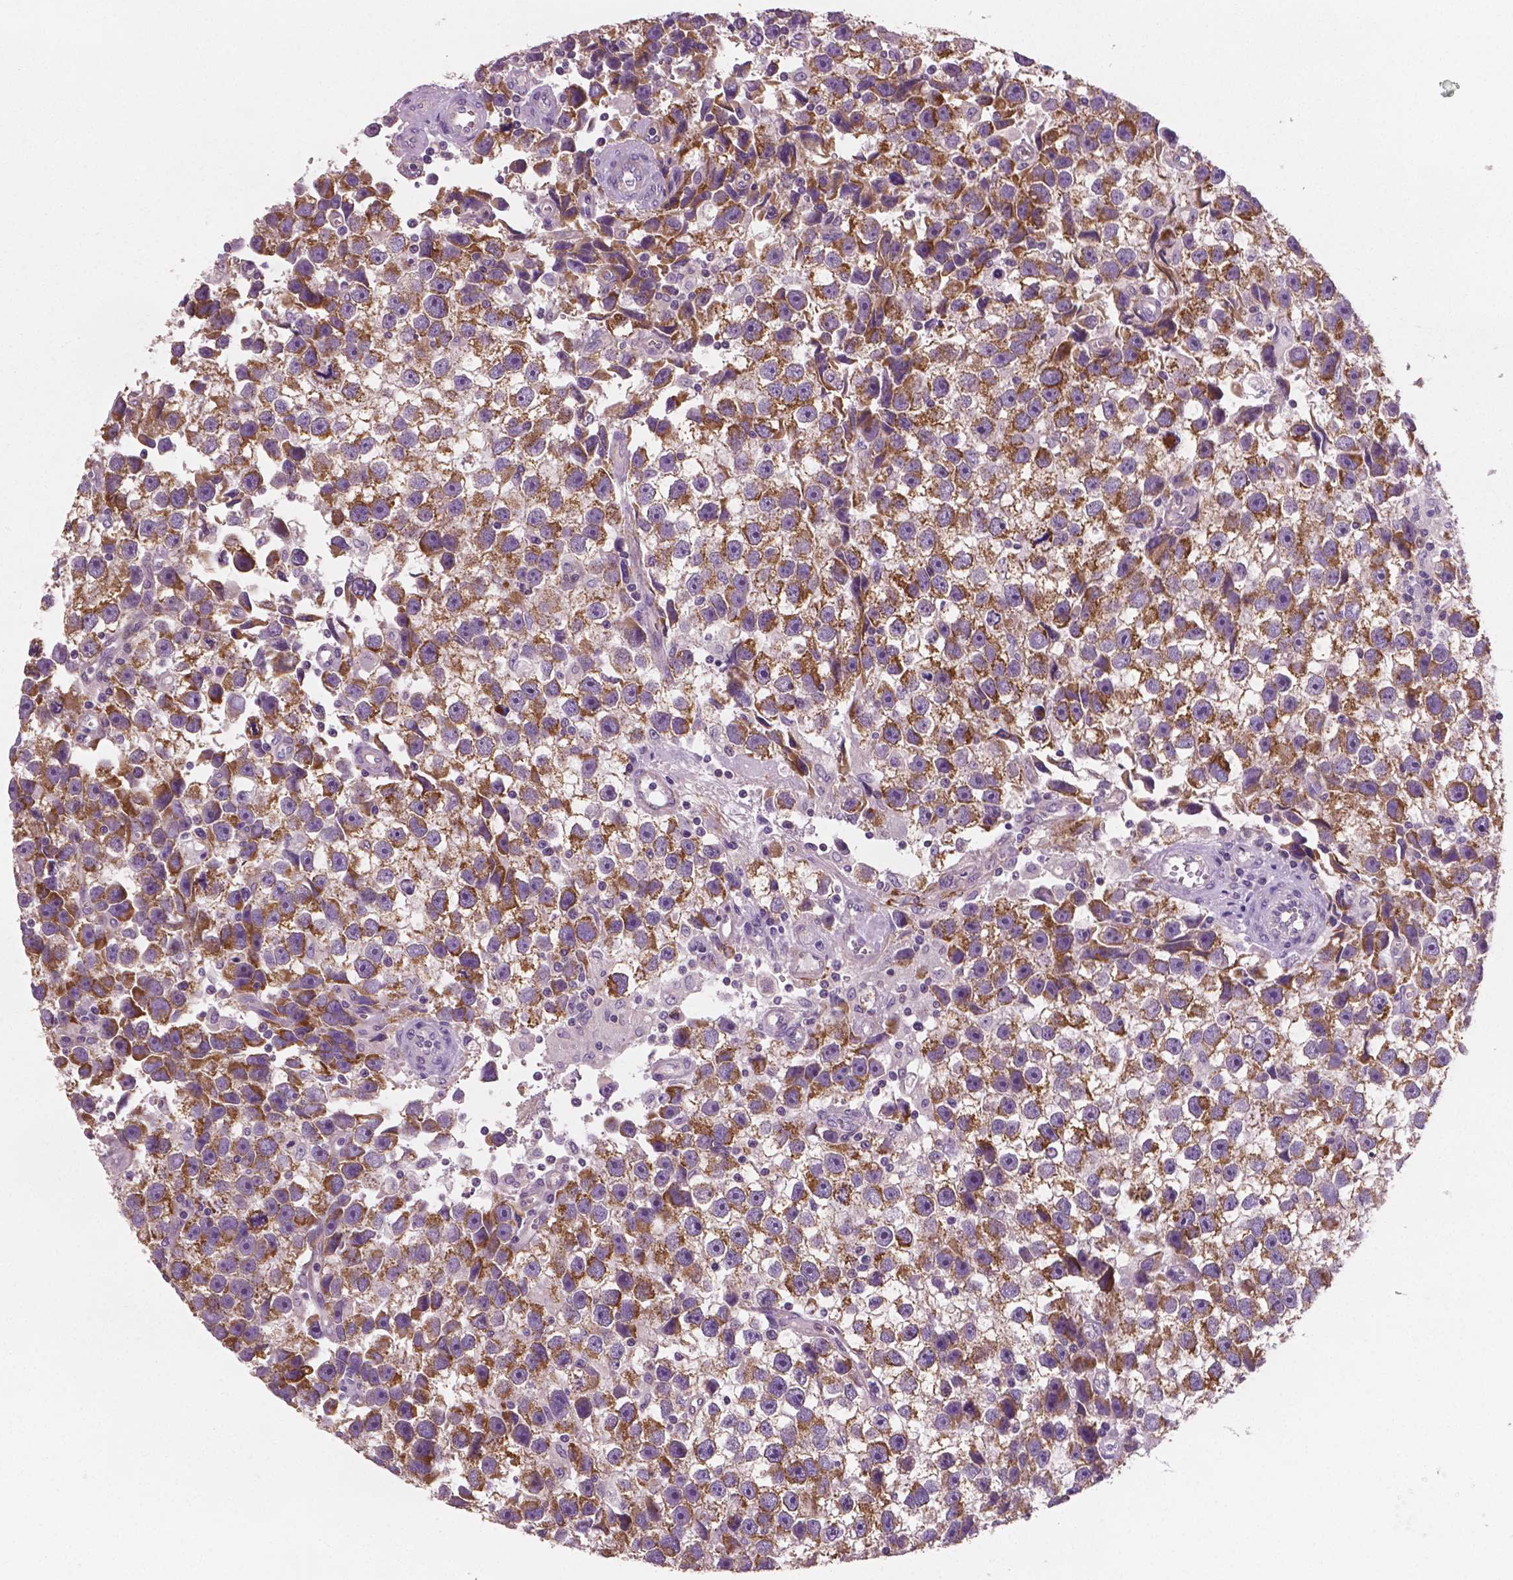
{"staining": {"intensity": "moderate", "quantity": ">75%", "location": "cytoplasmic/membranous"}, "tissue": "testis cancer", "cell_type": "Tumor cells", "image_type": "cancer", "snomed": [{"axis": "morphology", "description": "Seminoma, NOS"}, {"axis": "topography", "description": "Testis"}], "caption": "Protein expression analysis of seminoma (testis) demonstrates moderate cytoplasmic/membranous staining in about >75% of tumor cells. The protein is shown in brown color, while the nuclei are stained blue.", "gene": "PTX3", "patient": {"sex": "male", "age": 43}}